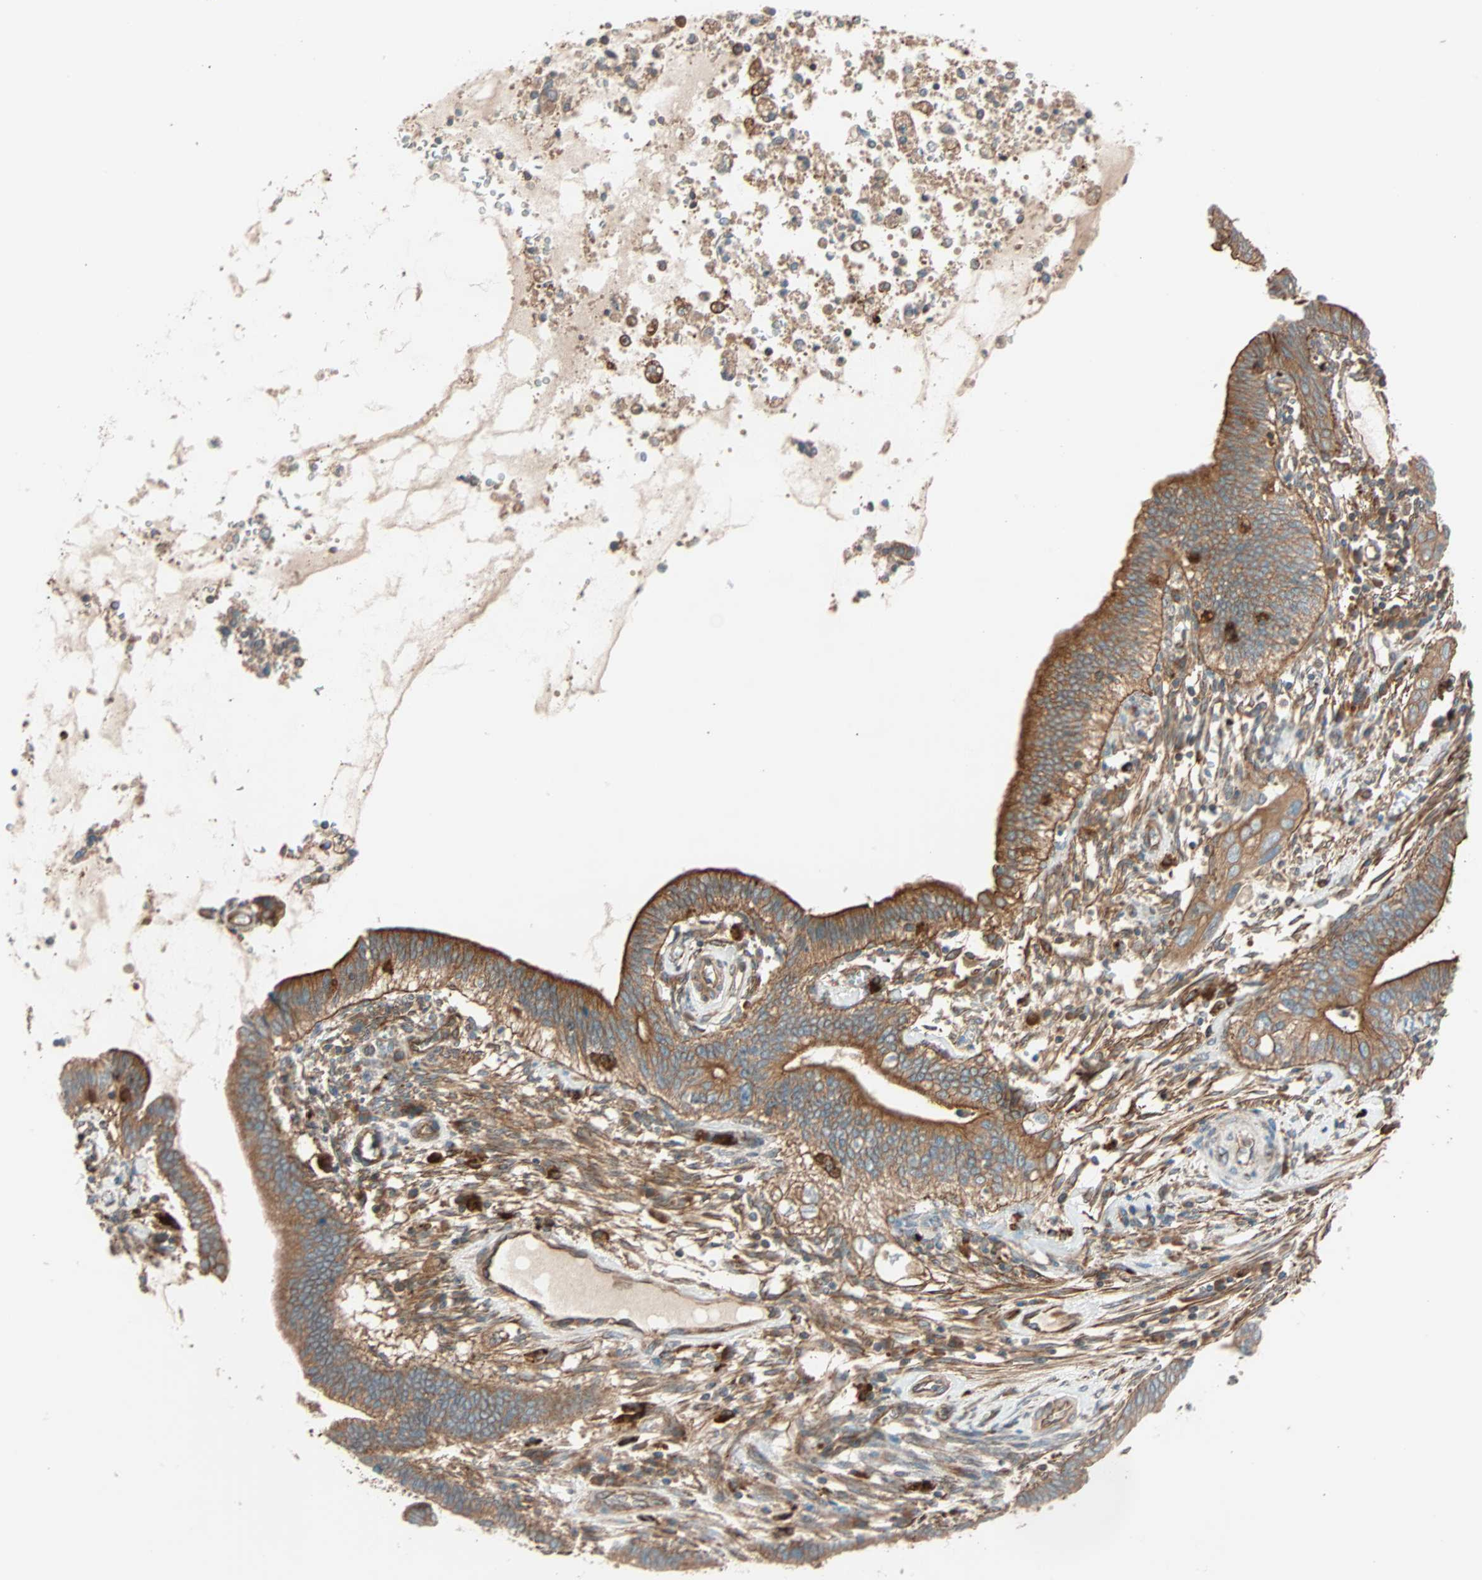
{"staining": {"intensity": "moderate", "quantity": ">75%", "location": "cytoplasmic/membranous"}, "tissue": "cervical cancer", "cell_type": "Tumor cells", "image_type": "cancer", "snomed": [{"axis": "morphology", "description": "Adenocarcinoma, NOS"}, {"axis": "topography", "description": "Cervix"}], "caption": "Moderate cytoplasmic/membranous protein positivity is appreciated in about >75% of tumor cells in cervical cancer (adenocarcinoma). (Brightfield microscopy of DAB IHC at high magnification).", "gene": "PHYH", "patient": {"sex": "female", "age": 44}}